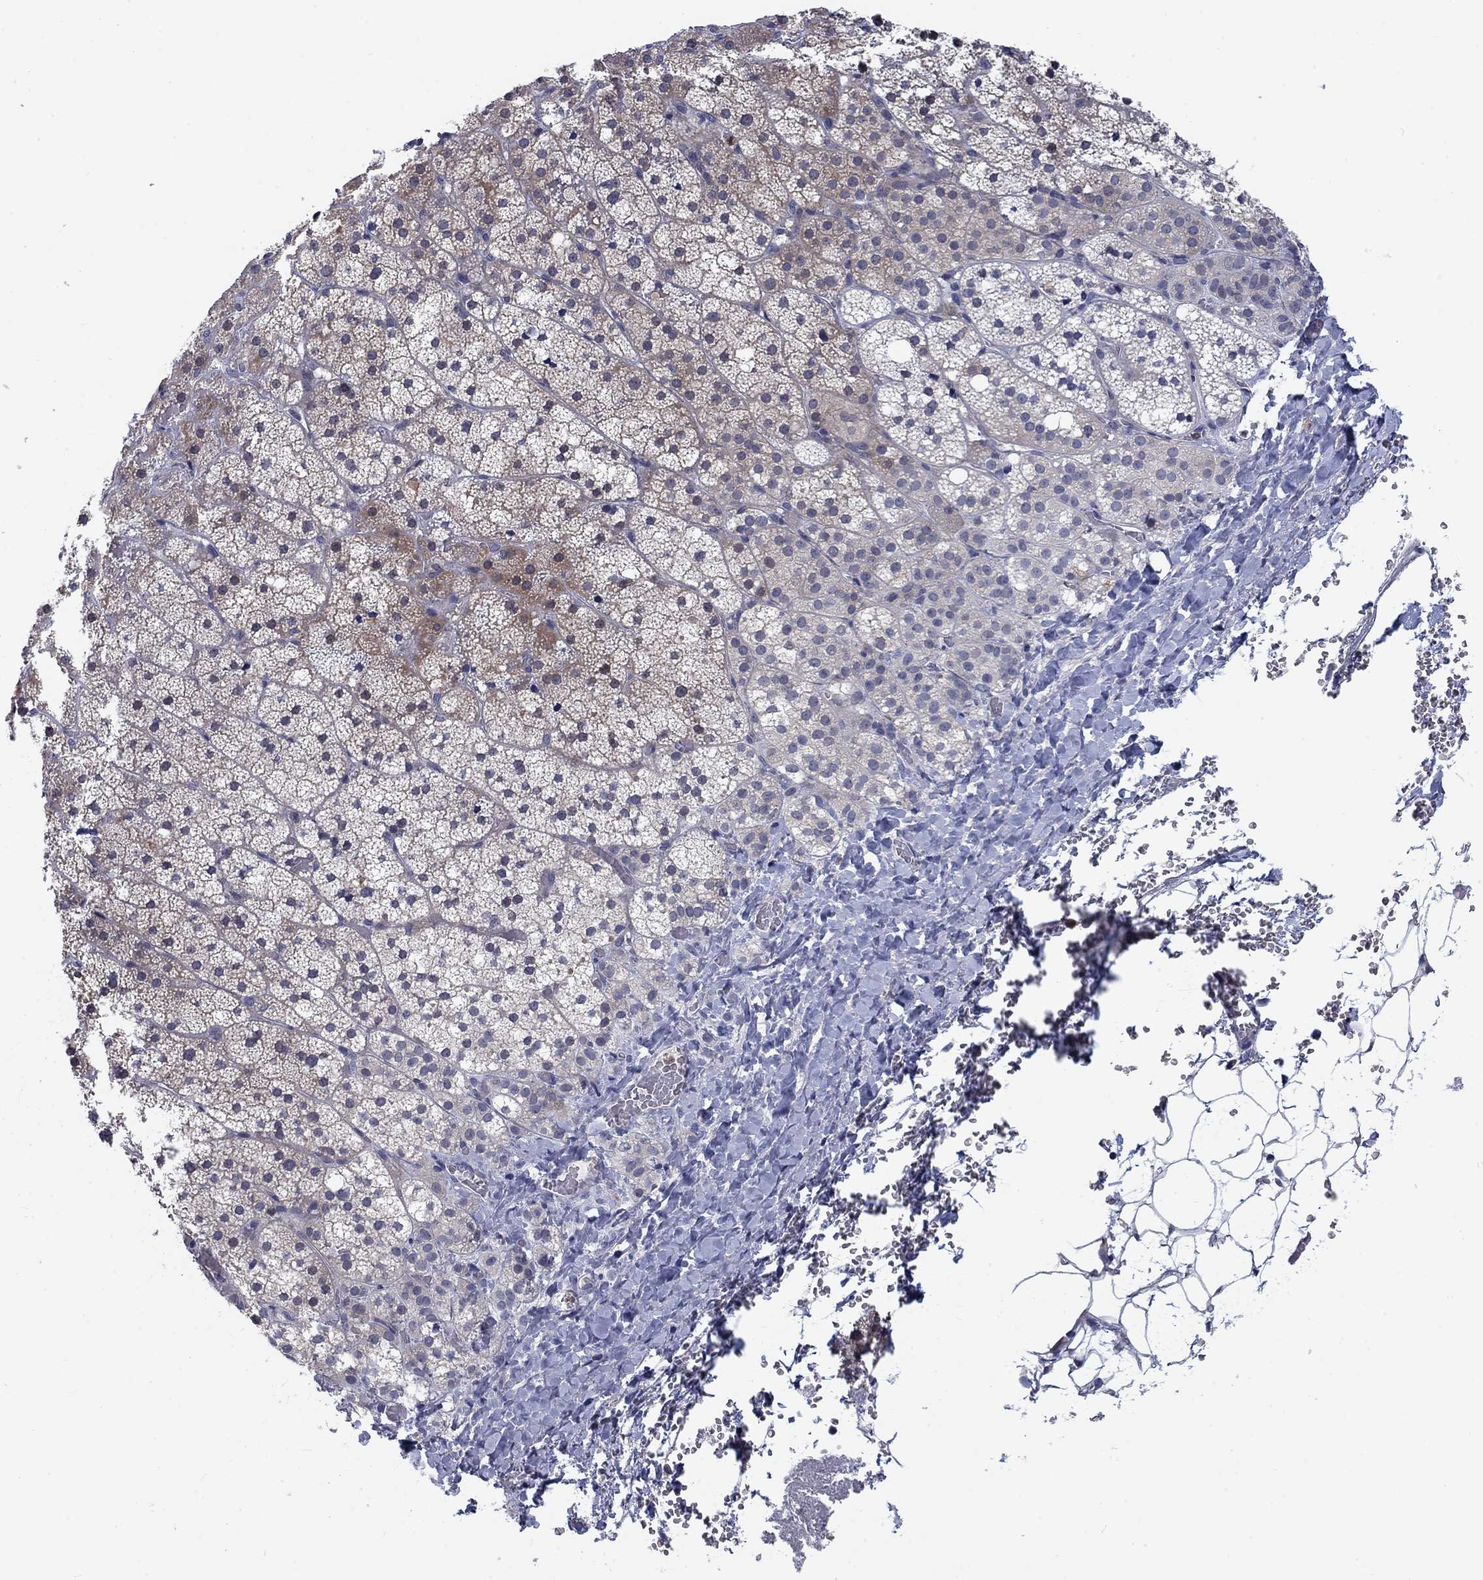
{"staining": {"intensity": "moderate", "quantity": "<25%", "location": "cytoplasmic/membranous"}, "tissue": "adrenal gland", "cell_type": "Glandular cells", "image_type": "normal", "snomed": [{"axis": "morphology", "description": "Normal tissue, NOS"}, {"axis": "topography", "description": "Adrenal gland"}], "caption": "Normal adrenal gland demonstrates moderate cytoplasmic/membranous staining in approximately <25% of glandular cells, visualized by immunohistochemistry. The staining was performed using DAB (3,3'-diaminobenzidine), with brown indicating positive protein expression. Nuclei are stained blue with hematoxylin.", "gene": "KIF15", "patient": {"sex": "male", "age": 53}}